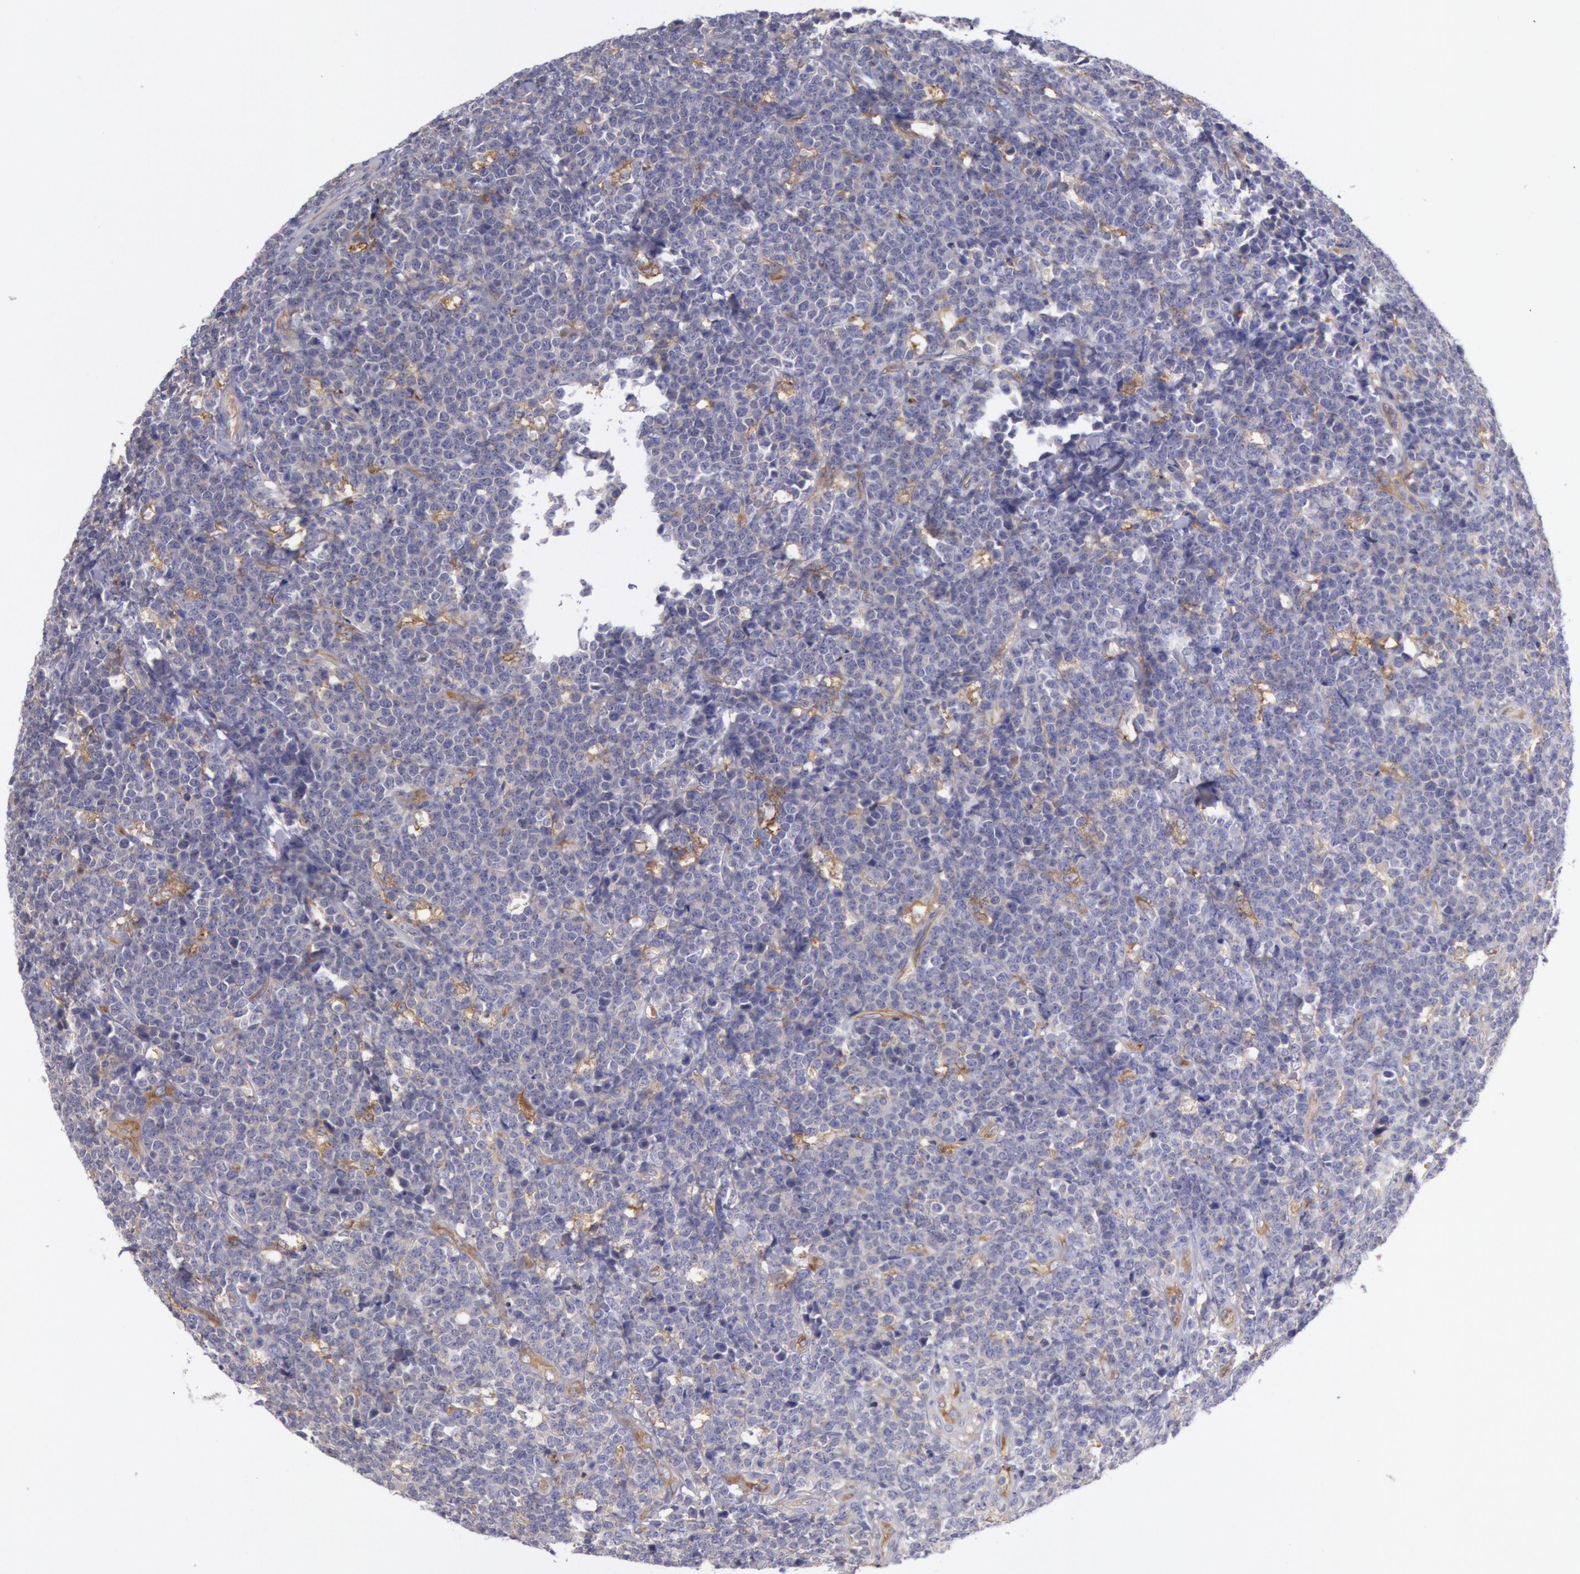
{"staining": {"intensity": "negative", "quantity": "none", "location": "none"}, "tissue": "lymphoma", "cell_type": "Tumor cells", "image_type": "cancer", "snomed": [{"axis": "morphology", "description": "Malignant lymphoma, non-Hodgkin's type, High grade"}, {"axis": "topography", "description": "Small intestine"}, {"axis": "topography", "description": "Colon"}], "caption": "Image shows no significant protein expression in tumor cells of lymphoma. The staining is performed using DAB brown chromogen with nuclei counter-stained in using hematoxylin.", "gene": "MYO5A", "patient": {"sex": "male", "age": 8}}